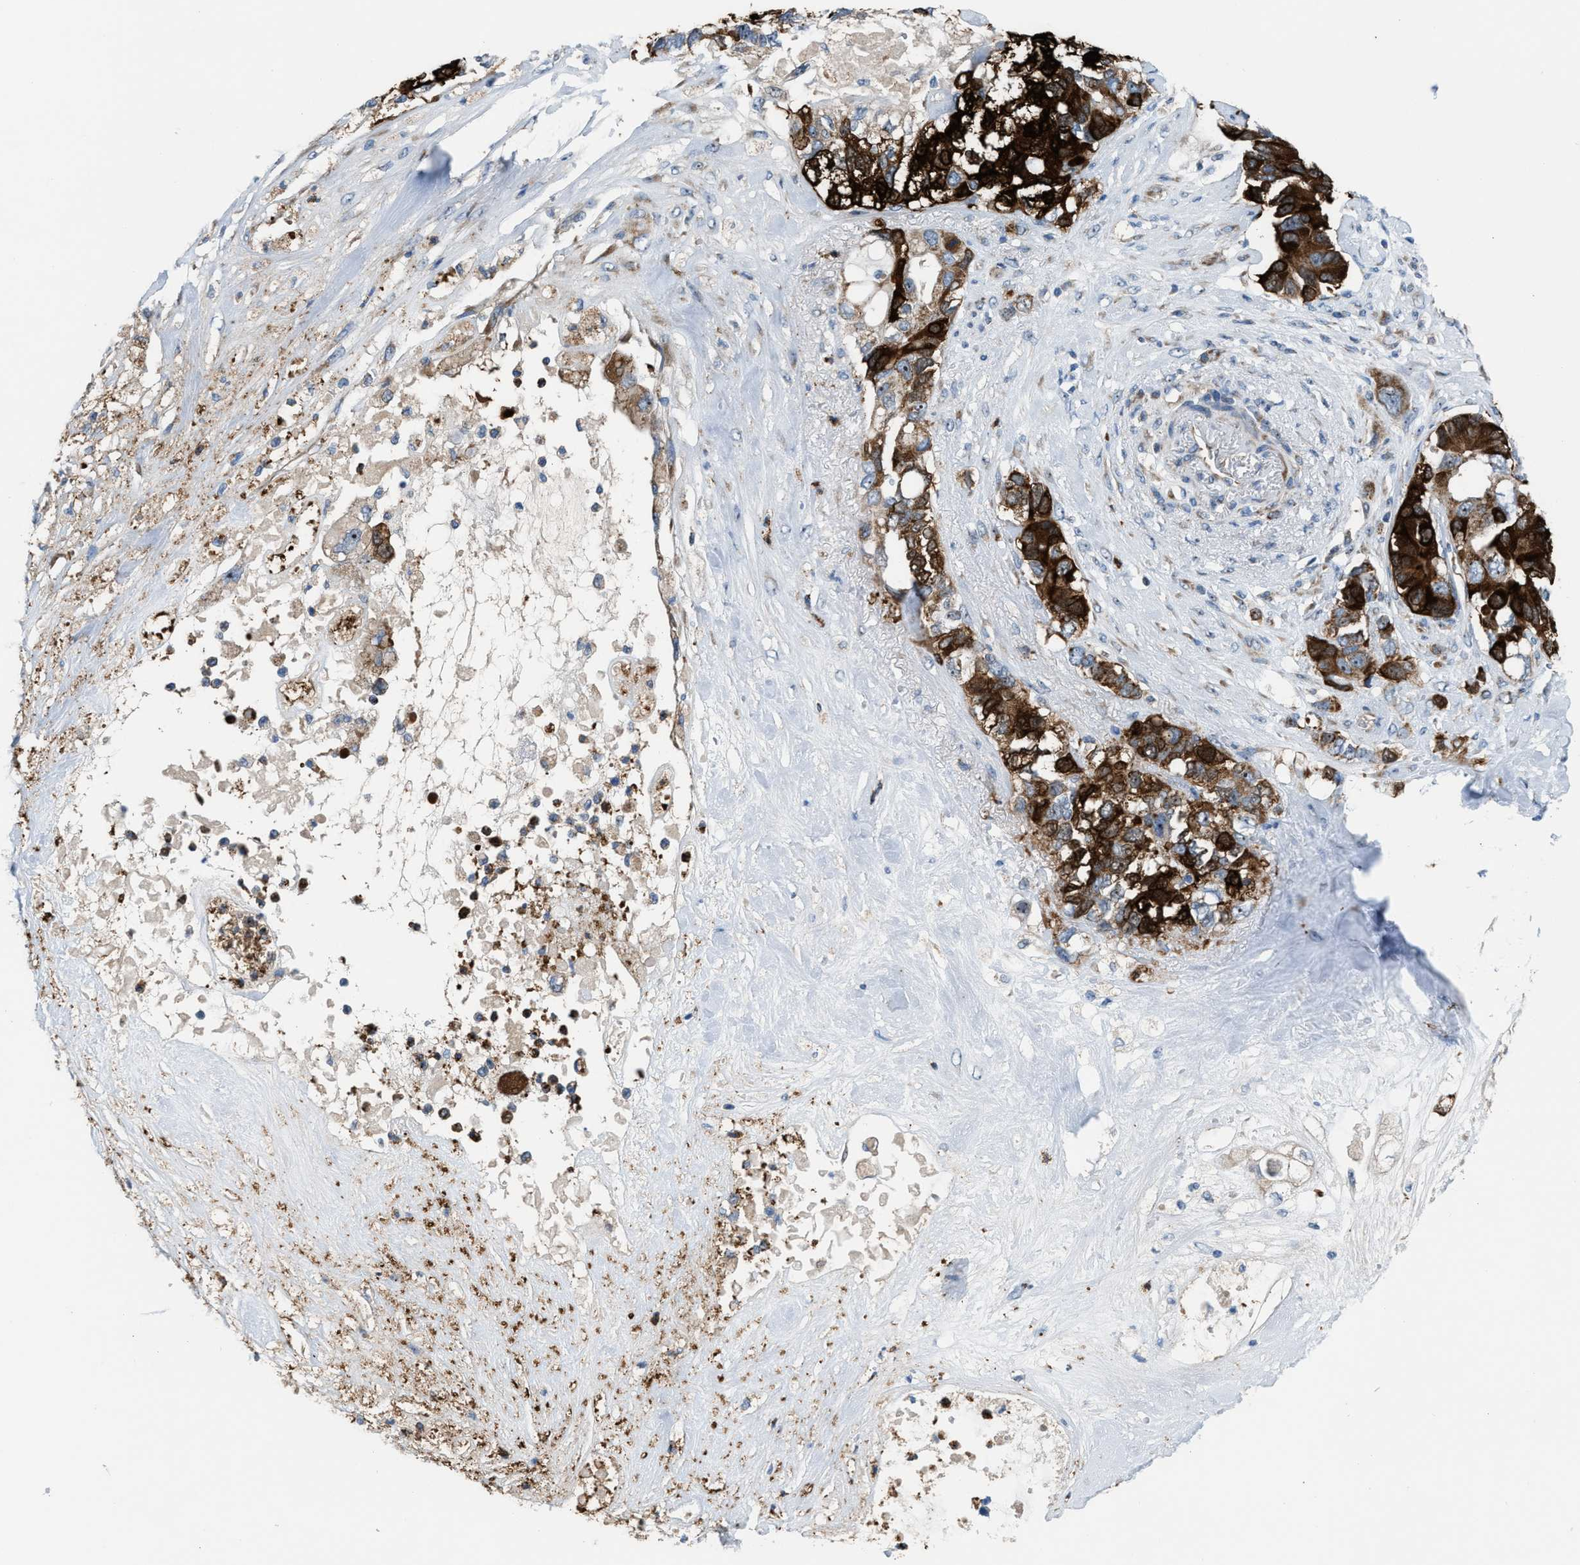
{"staining": {"intensity": "strong", "quantity": ">75%", "location": "cytoplasmic/membranous"}, "tissue": "pancreatic cancer", "cell_type": "Tumor cells", "image_type": "cancer", "snomed": [{"axis": "morphology", "description": "Adenocarcinoma, NOS"}, {"axis": "topography", "description": "Pancreas"}], "caption": "Immunohistochemical staining of human adenocarcinoma (pancreatic) reveals strong cytoplasmic/membranous protein positivity in about >75% of tumor cells.", "gene": "TPH1", "patient": {"sex": "female", "age": 56}}